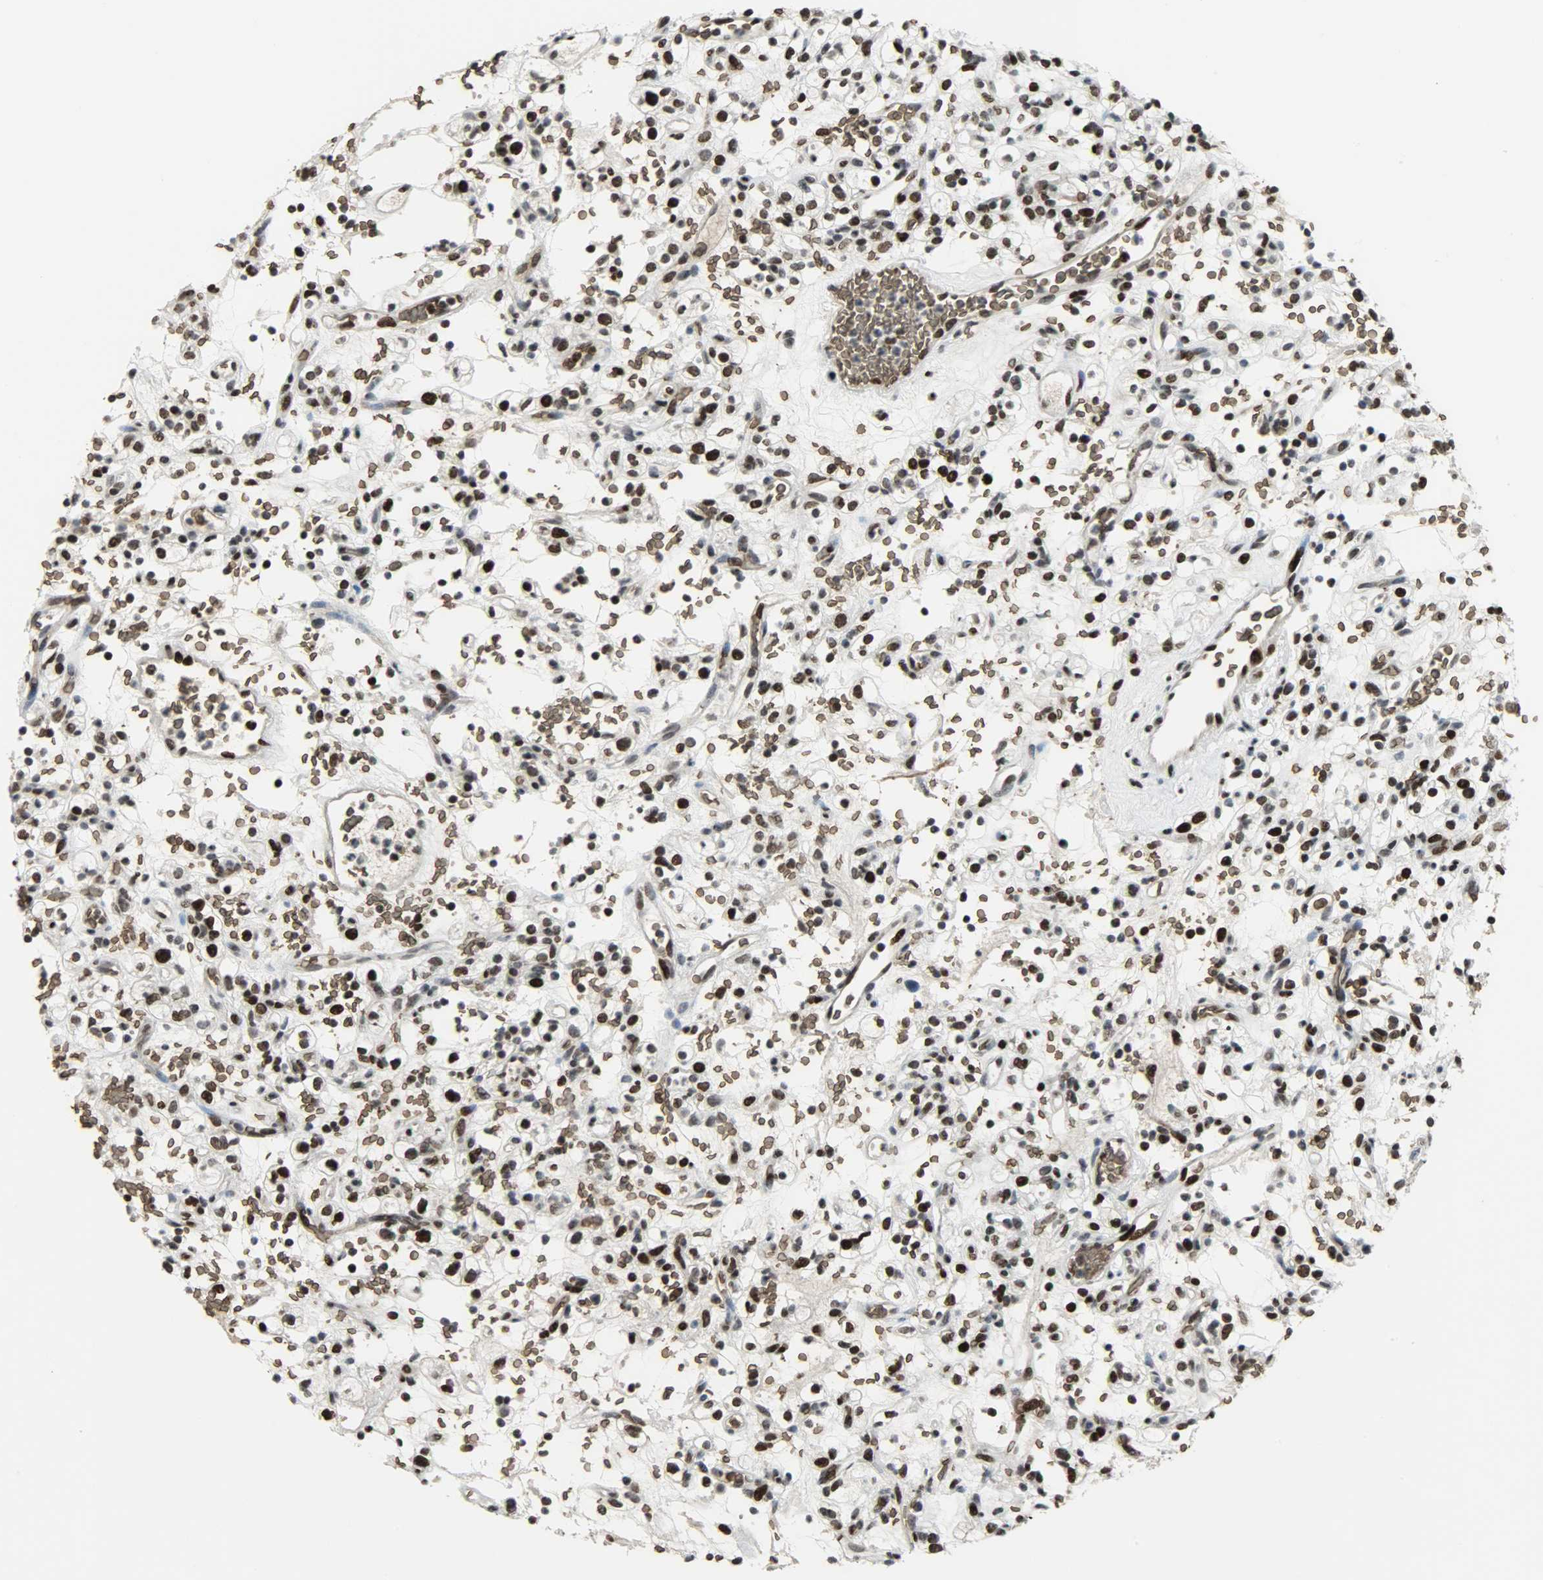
{"staining": {"intensity": "strong", "quantity": ">75%", "location": "nuclear"}, "tissue": "renal cancer", "cell_type": "Tumor cells", "image_type": "cancer", "snomed": [{"axis": "morphology", "description": "Normal tissue, NOS"}, {"axis": "morphology", "description": "Adenocarcinoma, NOS"}, {"axis": "topography", "description": "Kidney"}], "caption": "Immunohistochemical staining of renal adenocarcinoma shows high levels of strong nuclear protein positivity in about >75% of tumor cells.", "gene": "SNAI1", "patient": {"sex": "female", "age": 72}}